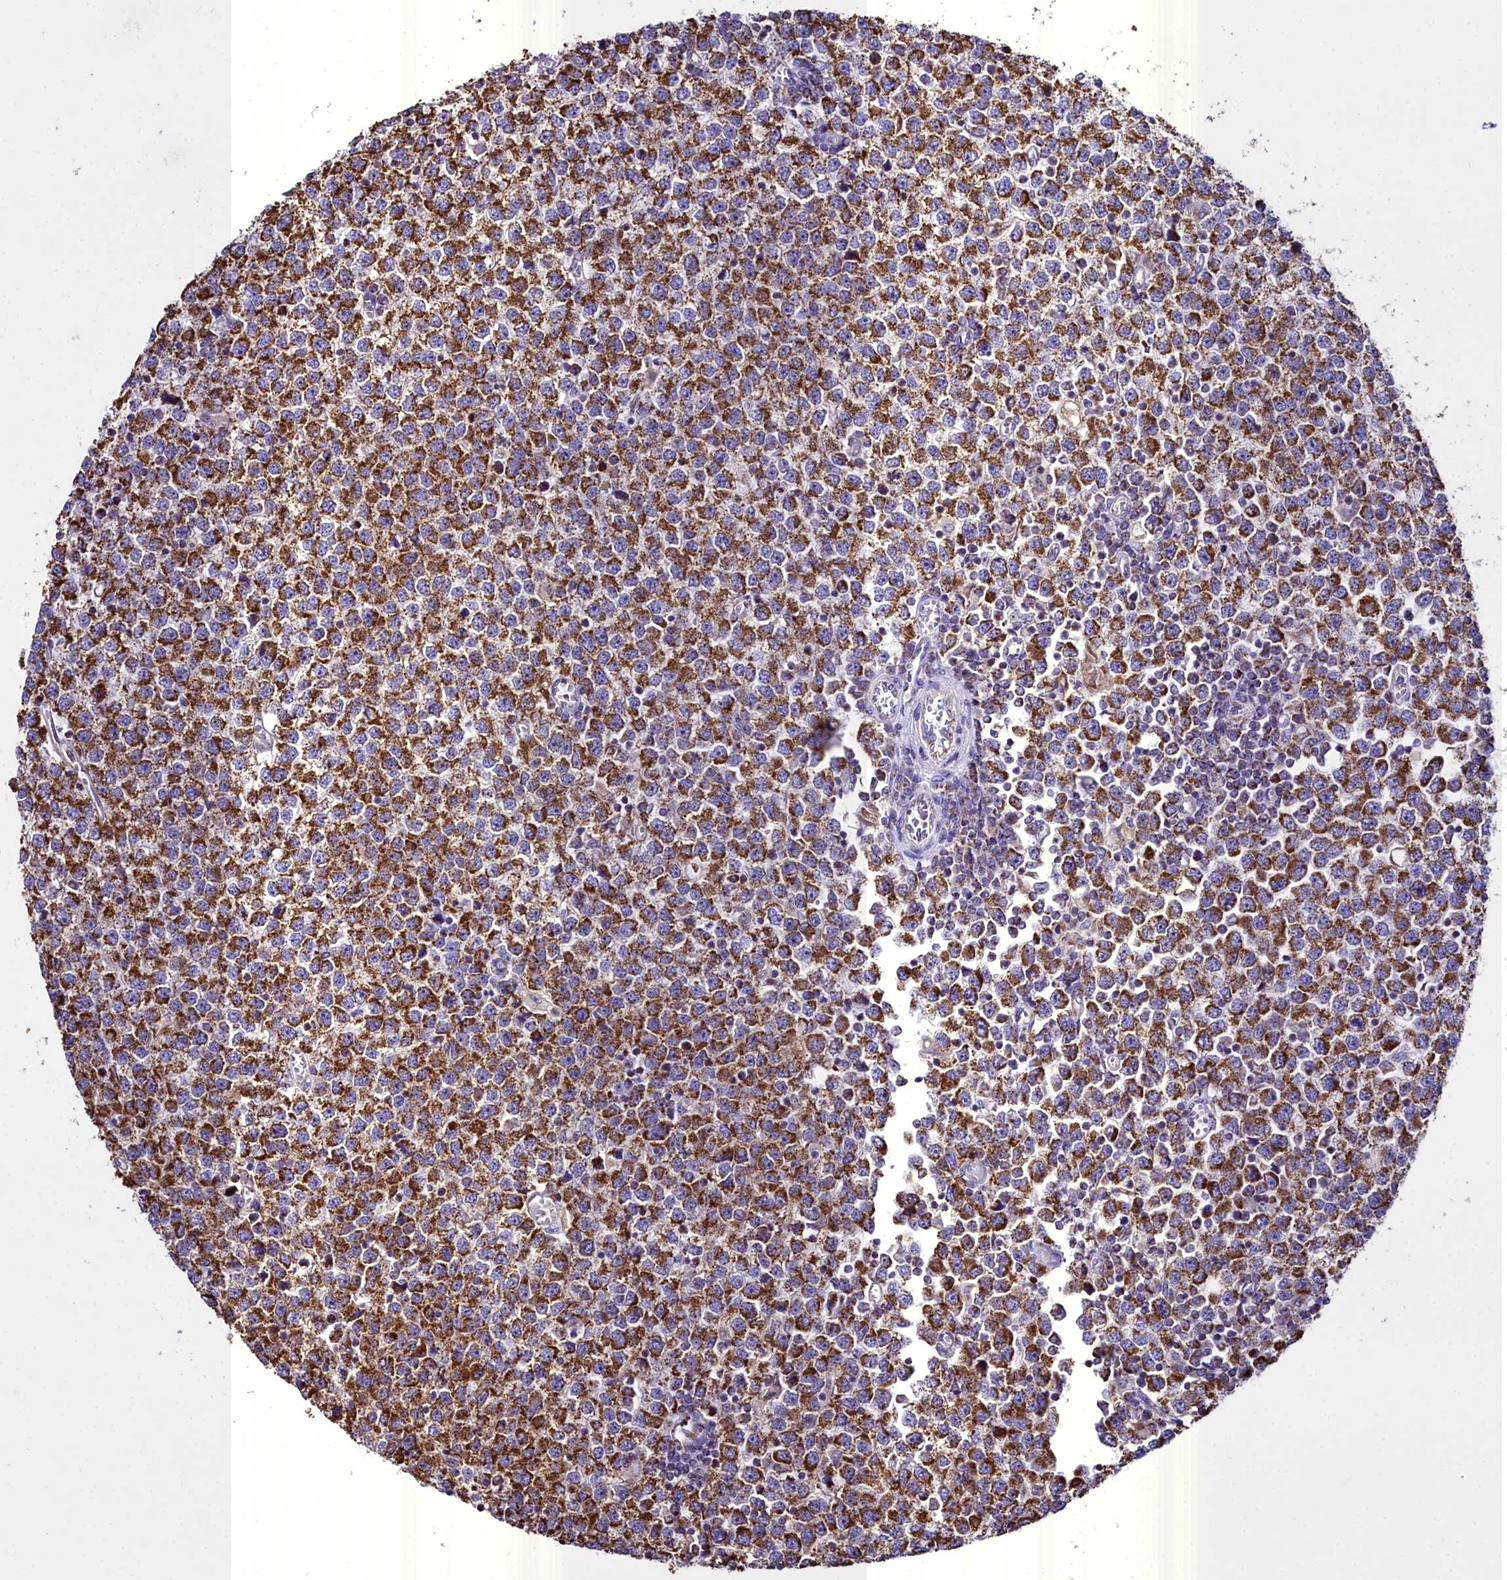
{"staining": {"intensity": "strong", "quantity": ">75%", "location": "cytoplasmic/membranous"}, "tissue": "testis cancer", "cell_type": "Tumor cells", "image_type": "cancer", "snomed": [{"axis": "morphology", "description": "Seminoma, NOS"}, {"axis": "topography", "description": "Testis"}], "caption": "A brown stain shows strong cytoplasmic/membranous expression of a protein in testis cancer (seminoma) tumor cells.", "gene": "WDFY3", "patient": {"sex": "male", "age": 65}}